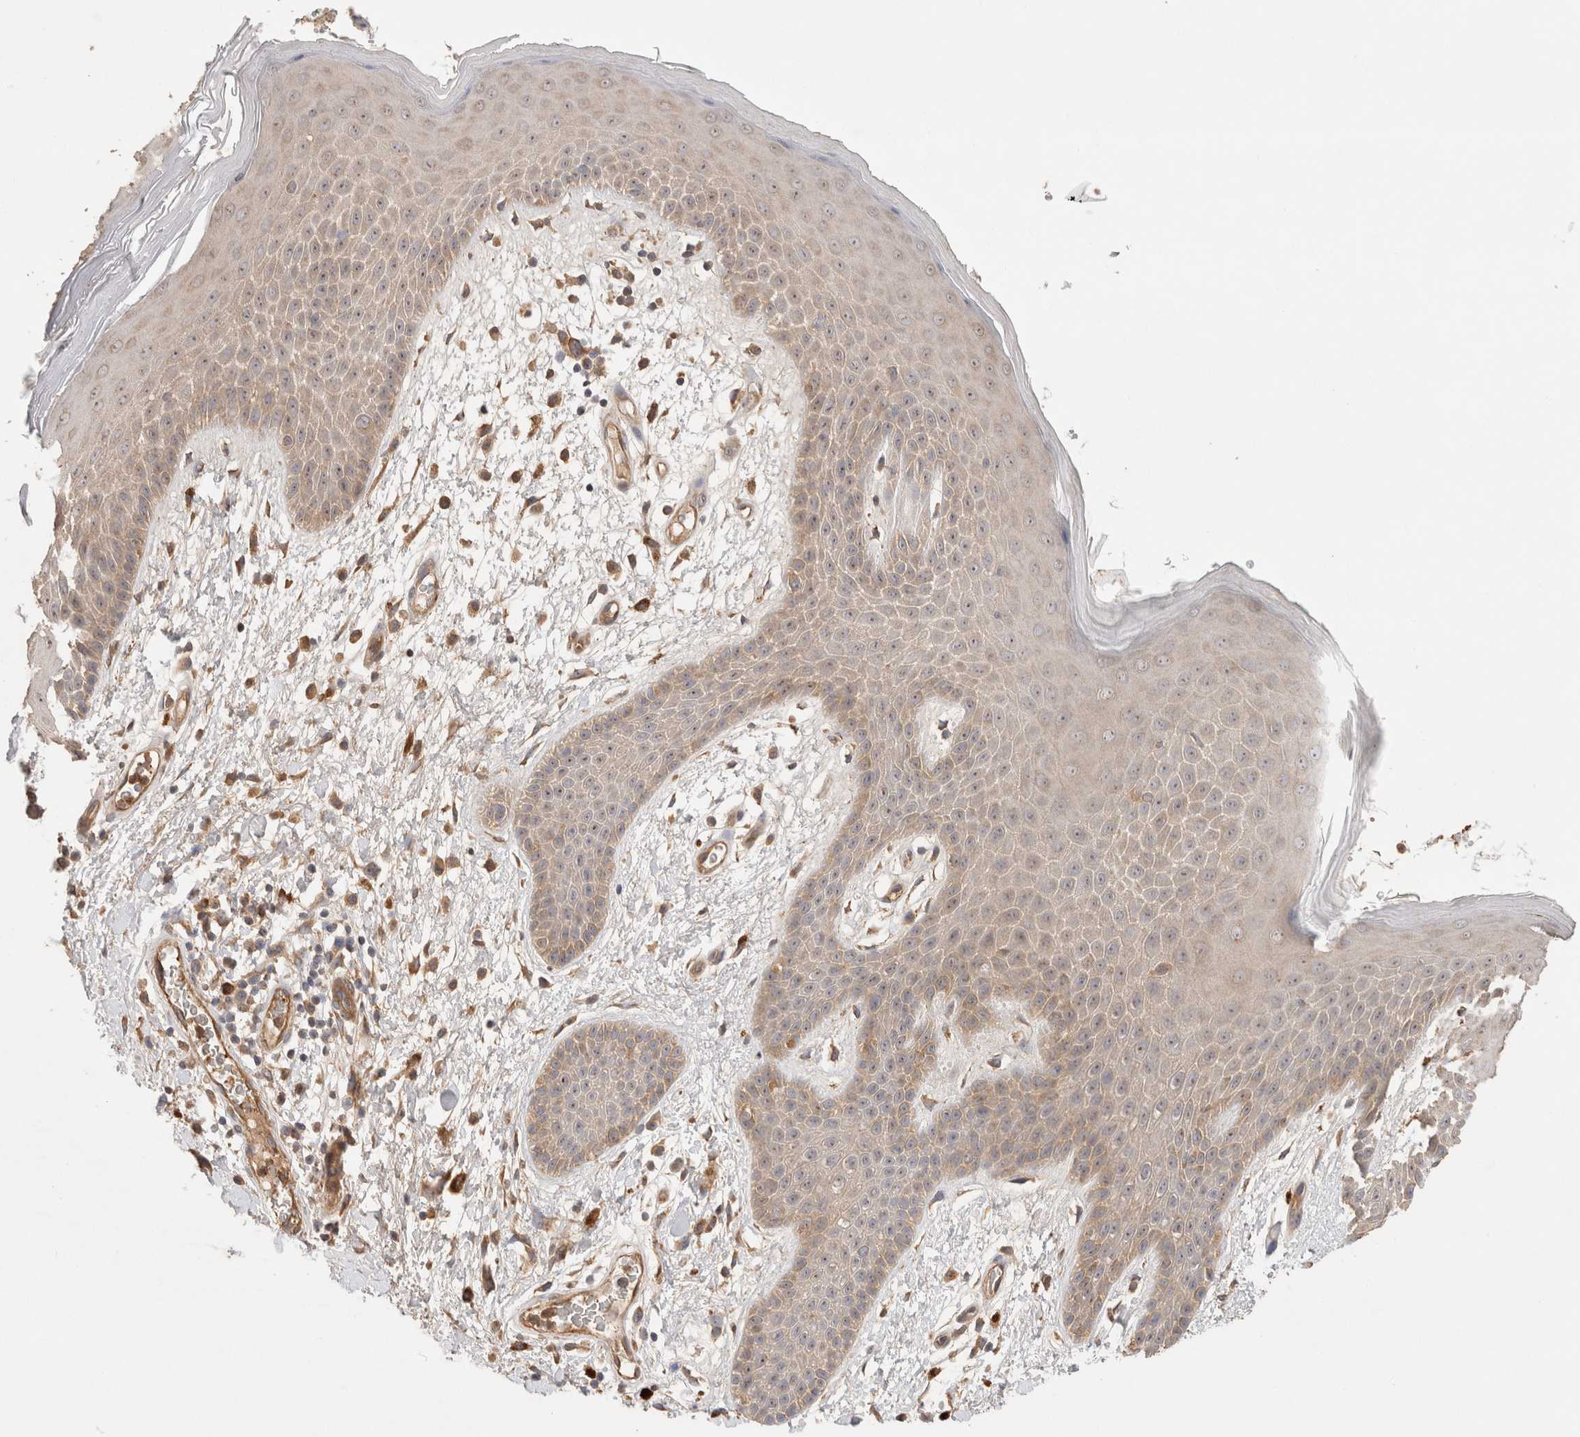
{"staining": {"intensity": "weak", "quantity": "25%-75%", "location": "cytoplasmic/membranous,nuclear"}, "tissue": "skin", "cell_type": "Epidermal cells", "image_type": "normal", "snomed": [{"axis": "morphology", "description": "Normal tissue, NOS"}, {"axis": "topography", "description": "Anal"}], "caption": "Immunohistochemical staining of normal skin shows low levels of weak cytoplasmic/membranous,nuclear positivity in about 25%-75% of epidermal cells.", "gene": "C8orf44", "patient": {"sex": "male", "age": 74}}